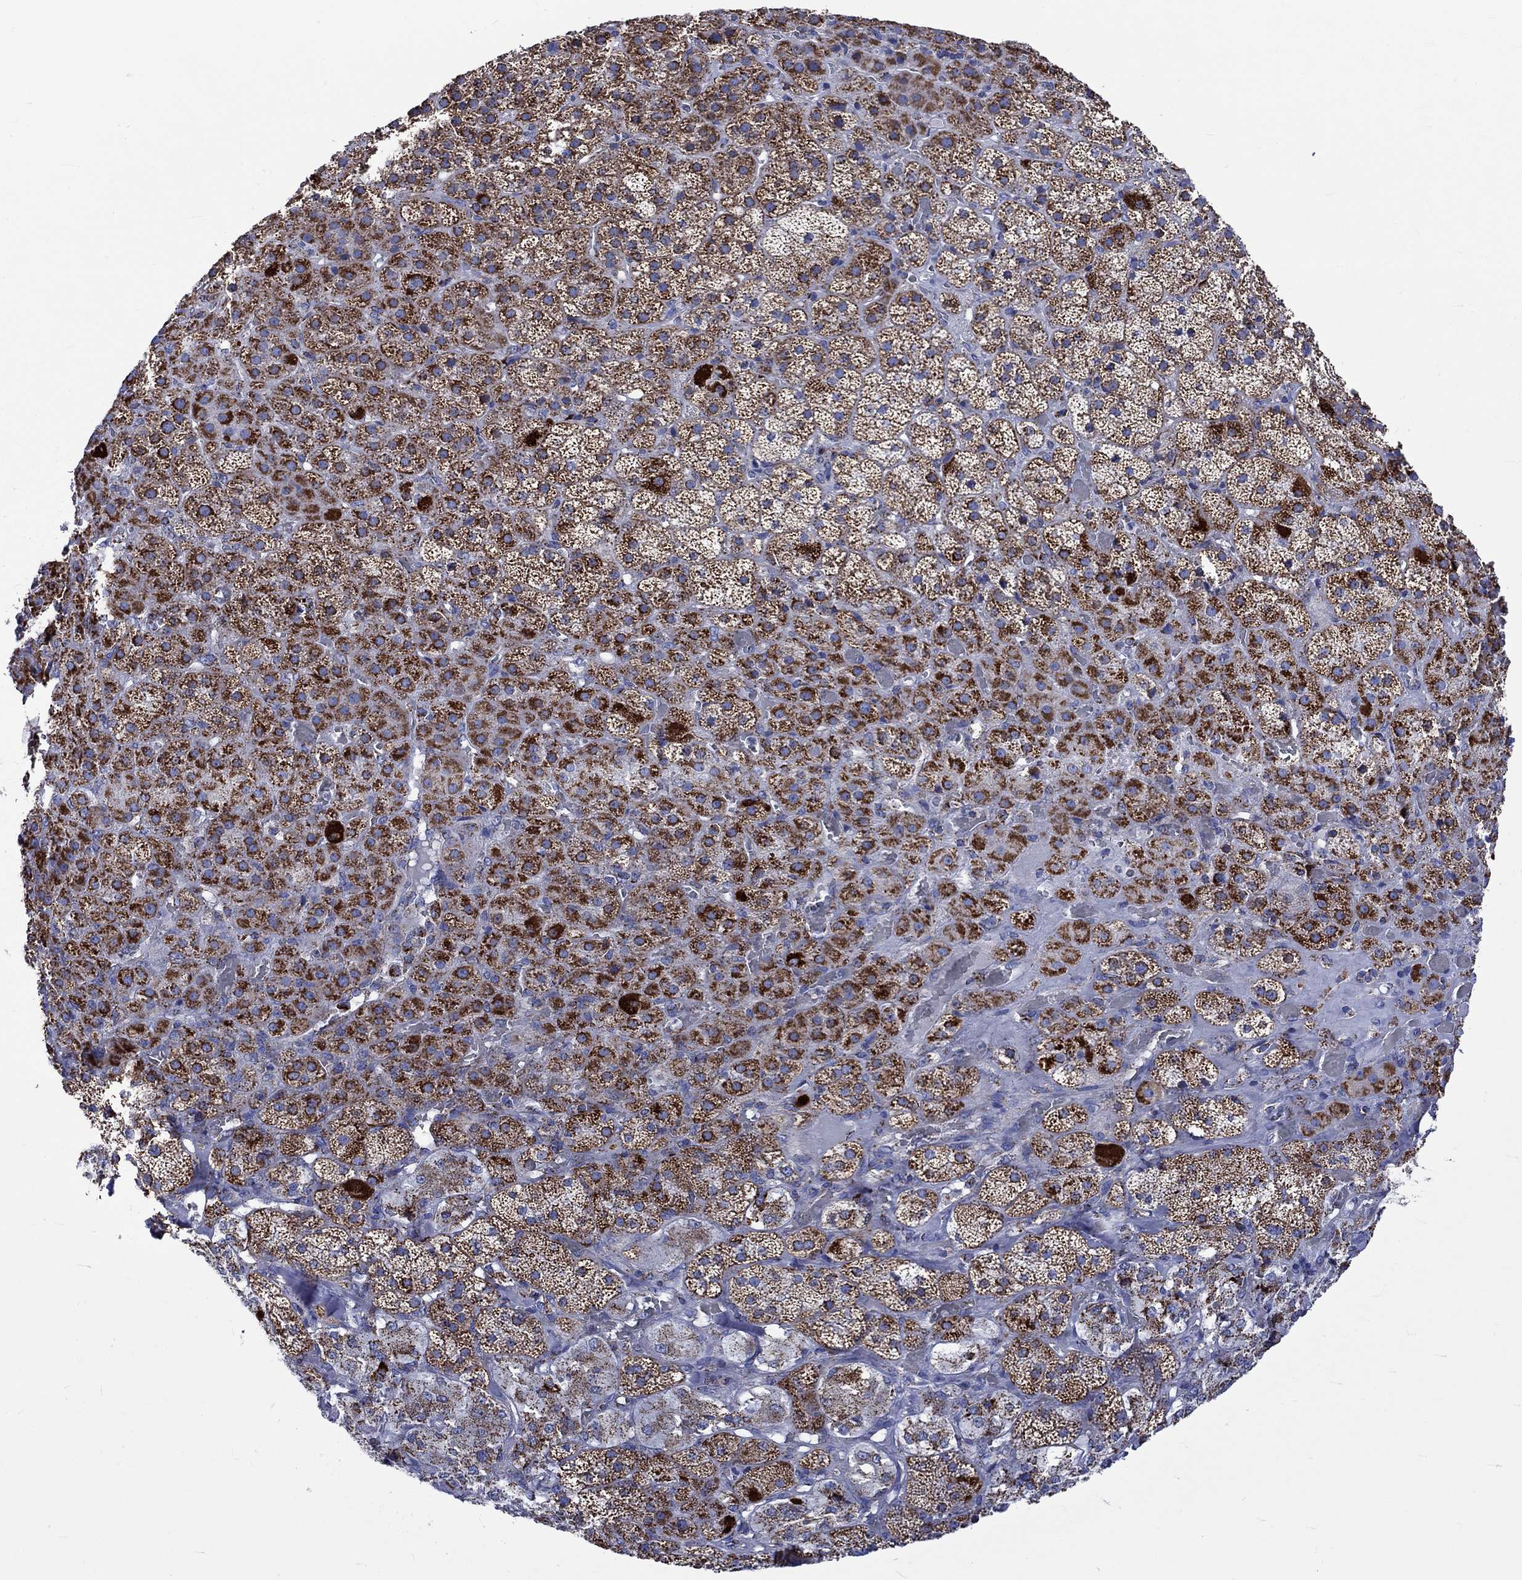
{"staining": {"intensity": "strong", "quantity": "25%-75%", "location": "cytoplasmic/membranous"}, "tissue": "adrenal gland", "cell_type": "Glandular cells", "image_type": "normal", "snomed": [{"axis": "morphology", "description": "Normal tissue, NOS"}, {"axis": "topography", "description": "Adrenal gland"}], "caption": "Brown immunohistochemical staining in unremarkable adrenal gland exhibits strong cytoplasmic/membranous positivity in approximately 25%-75% of glandular cells.", "gene": "RCE1", "patient": {"sex": "male", "age": 57}}